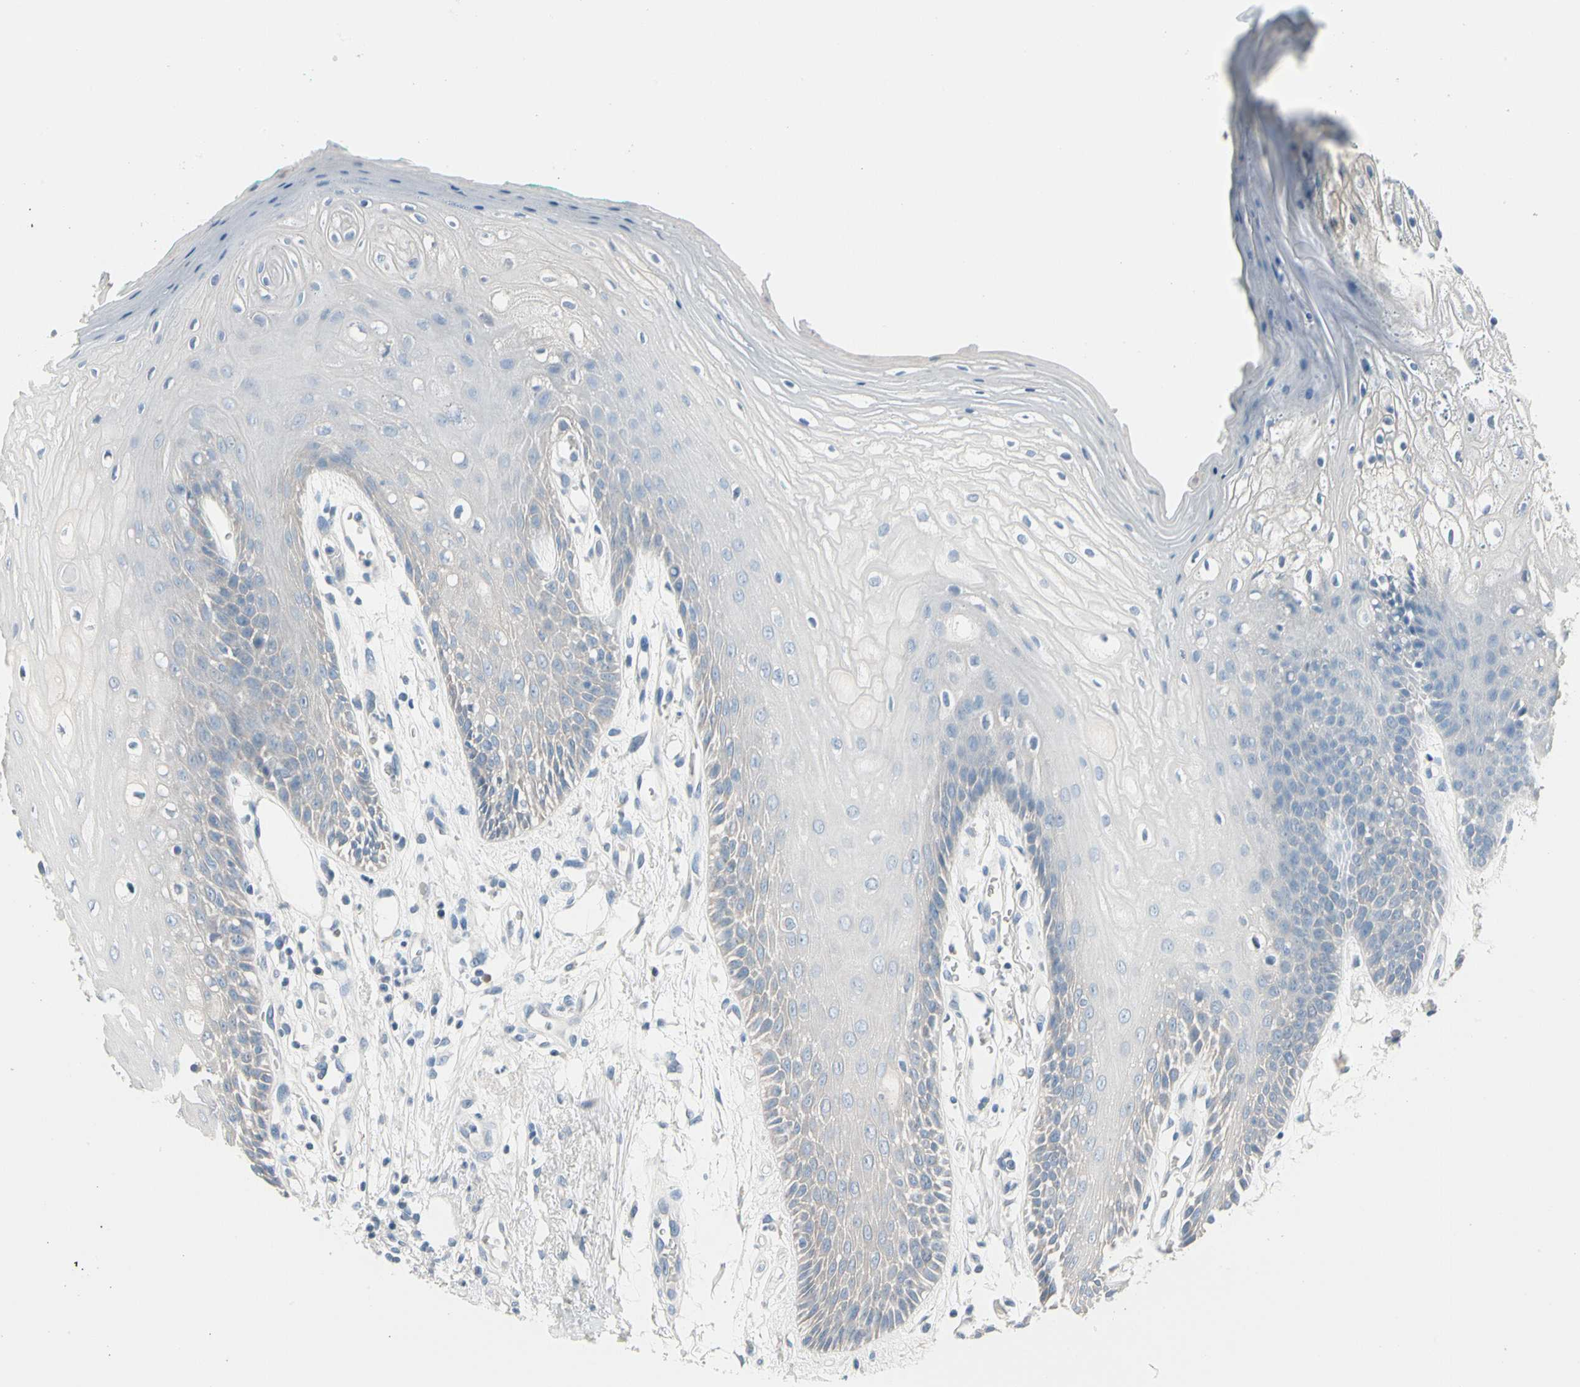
{"staining": {"intensity": "negative", "quantity": "none", "location": "none"}, "tissue": "oral mucosa", "cell_type": "Squamous epithelial cells", "image_type": "normal", "snomed": [{"axis": "morphology", "description": "Normal tissue, NOS"}, {"axis": "morphology", "description": "Squamous cell carcinoma, NOS"}, {"axis": "topography", "description": "Skeletal muscle"}, {"axis": "topography", "description": "Oral tissue"}, {"axis": "topography", "description": "Head-Neck"}], "caption": "Immunohistochemical staining of unremarkable oral mucosa exhibits no significant positivity in squamous epithelial cells.", "gene": "PGR", "patient": {"sex": "female", "age": 84}}